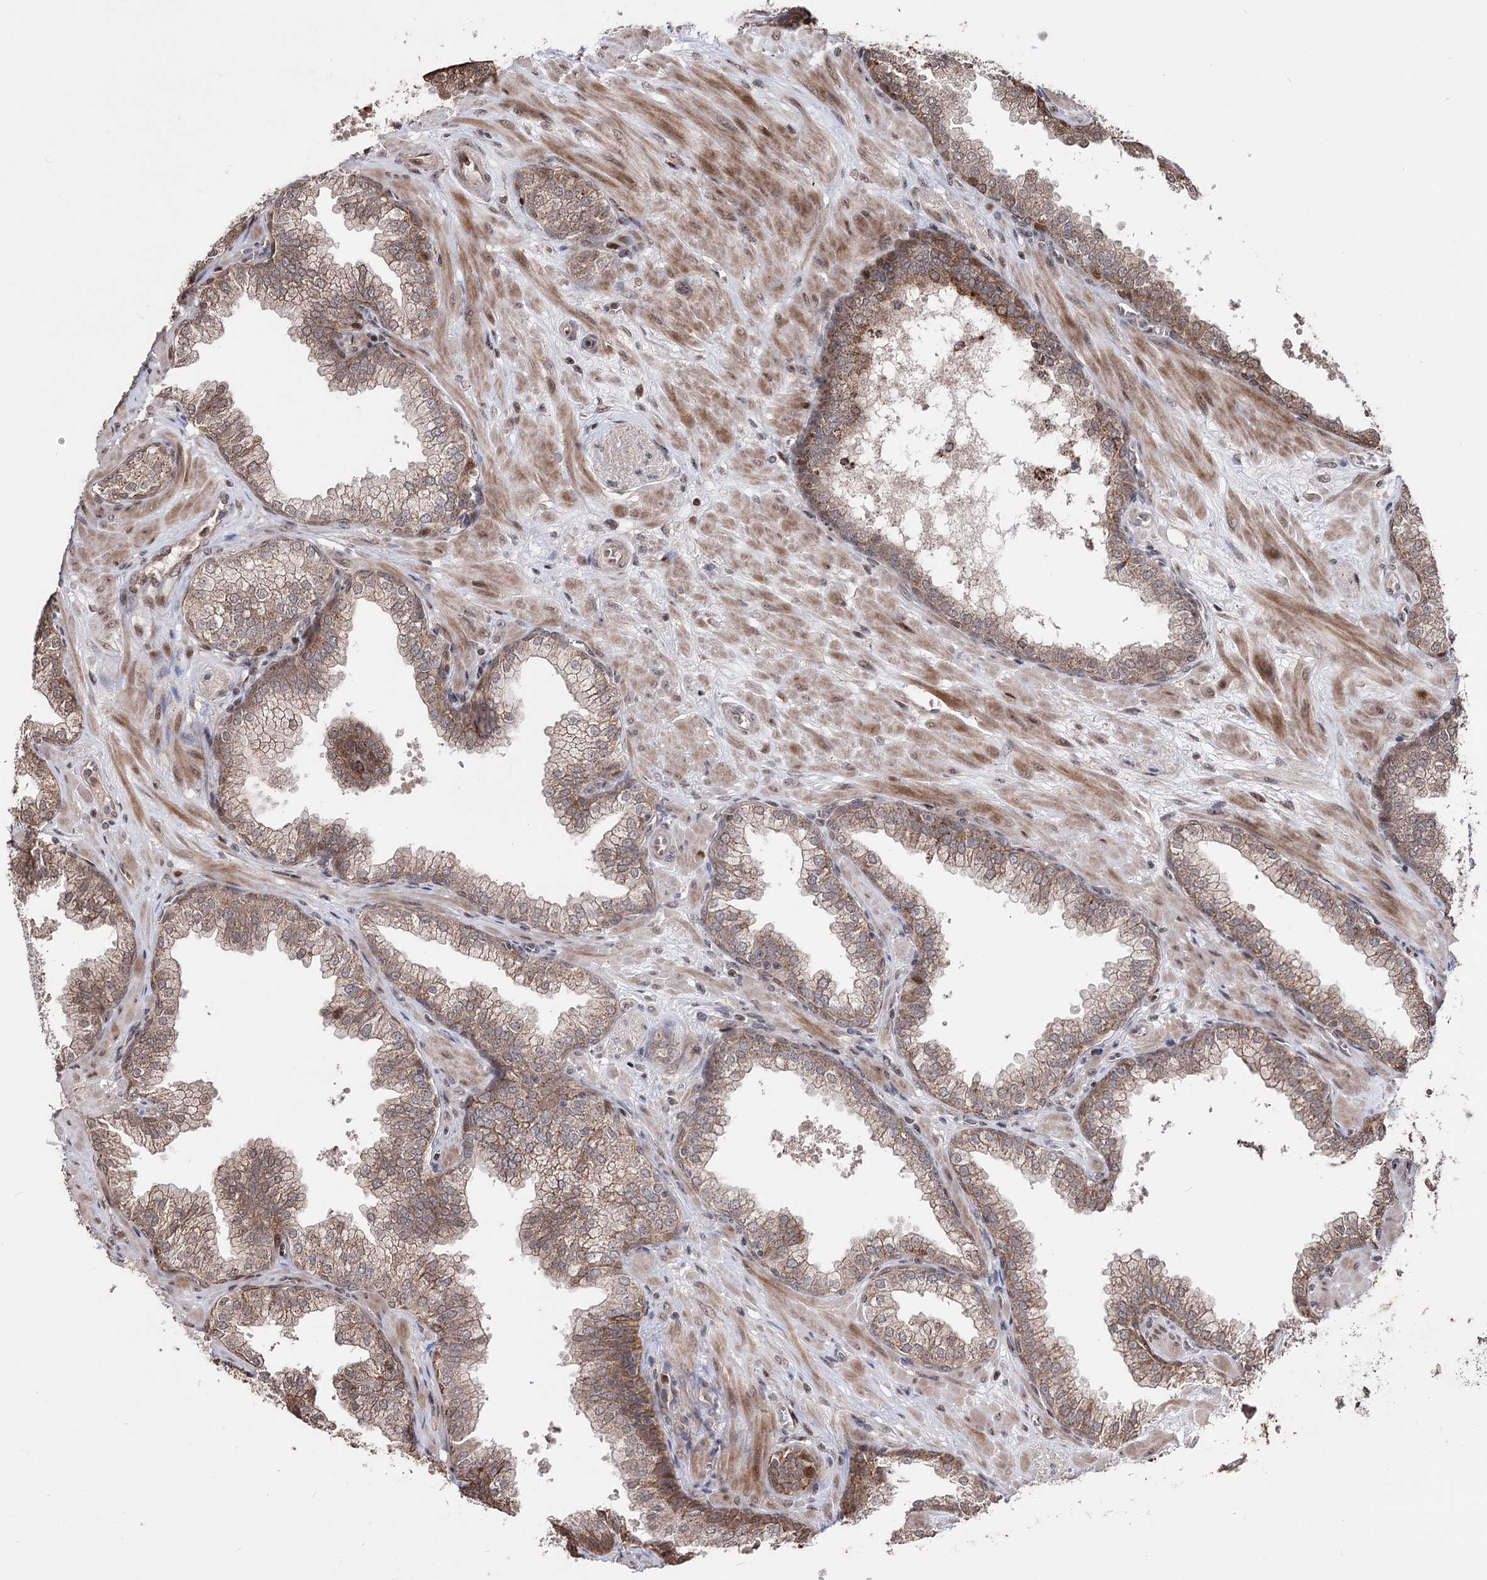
{"staining": {"intensity": "moderate", "quantity": "25%-75%", "location": "cytoplasmic/membranous"}, "tissue": "prostate", "cell_type": "Glandular cells", "image_type": "normal", "snomed": [{"axis": "morphology", "description": "Normal tissue, NOS"}, {"axis": "topography", "description": "Prostate"}], "caption": "Protein staining exhibits moderate cytoplasmic/membranous staining in approximately 25%-75% of glandular cells in normal prostate.", "gene": "CPNE8", "patient": {"sex": "male", "age": 60}}